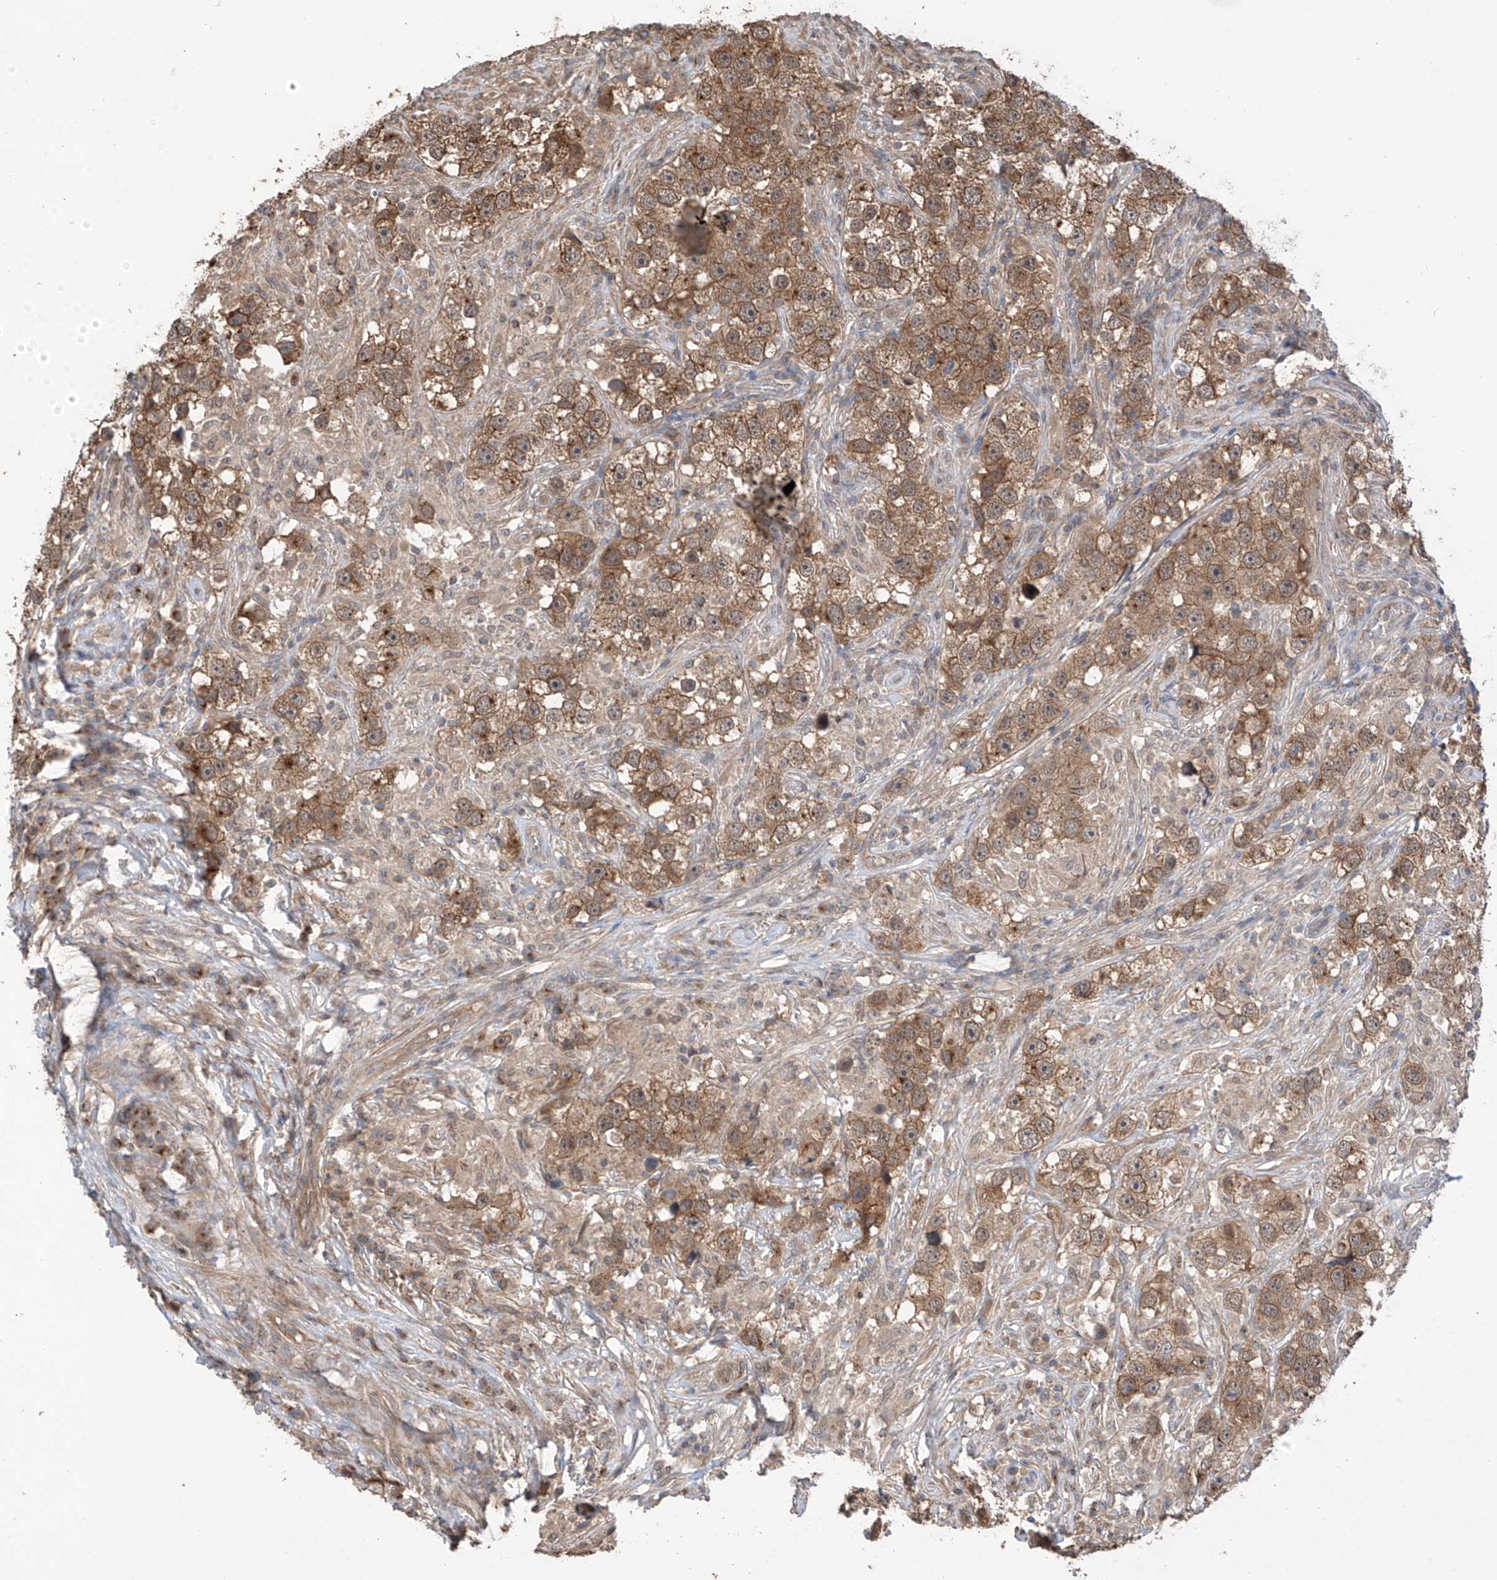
{"staining": {"intensity": "moderate", "quantity": ">75%", "location": "cytoplasmic/membranous"}, "tissue": "testis cancer", "cell_type": "Tumor cells", "image_type": "cancer", "snomed": [{"axis": "morphology", "description": "Seminoma, NOS"}, {"axis": "topography", "description": "Testis"}], "caption": "Protein staining of seminoma (testis) tissue demonstrates moderate cytoplasmic/membranous expression in about >75% of tumor cells.", "gene": "RPAIN", "patient": {"sex": "male", "age": 49}}